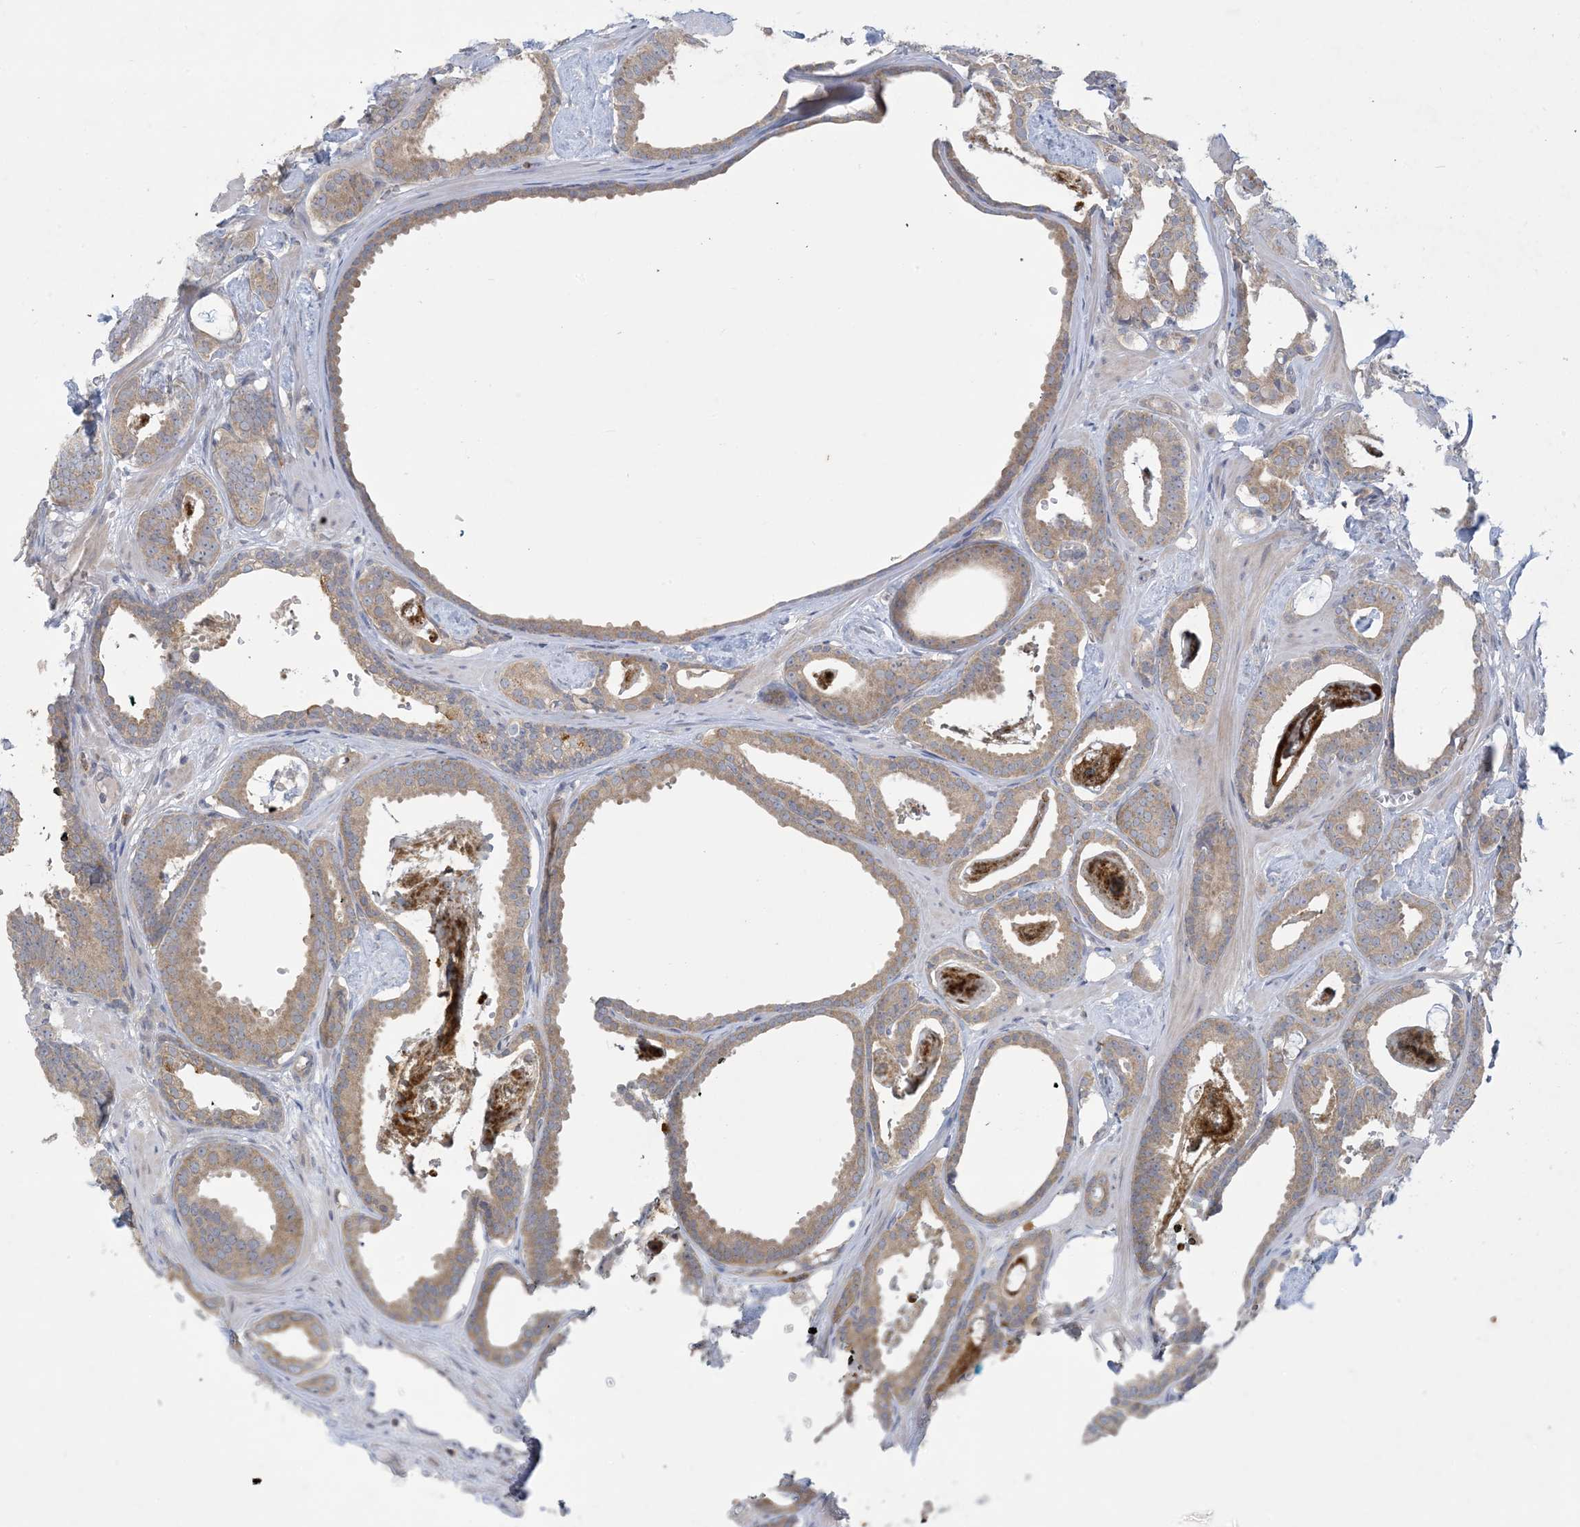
{"staining": {"intensity": "weak", "quantity": ">75%", "location": "cytoplasmic/membranous"}, "tissue": "prostate cancer", "cell_type": "Tumor cells", "image_type": "cancer", "snomed": [{"axis": "morphology", "description": "Adenocarcinoma, Low grade"}, {"axis": "topography", "description": "Prostate"}], "caption": "About >75% of tumor cells in human prostate adenocarcinoma (low-grade) reveal weak cytoplasmic/membranous protein expression as visualized by brown immunohistochemical staining.", "gene": "KIF3A", "patient": {"sex": "male", "age": 53}}